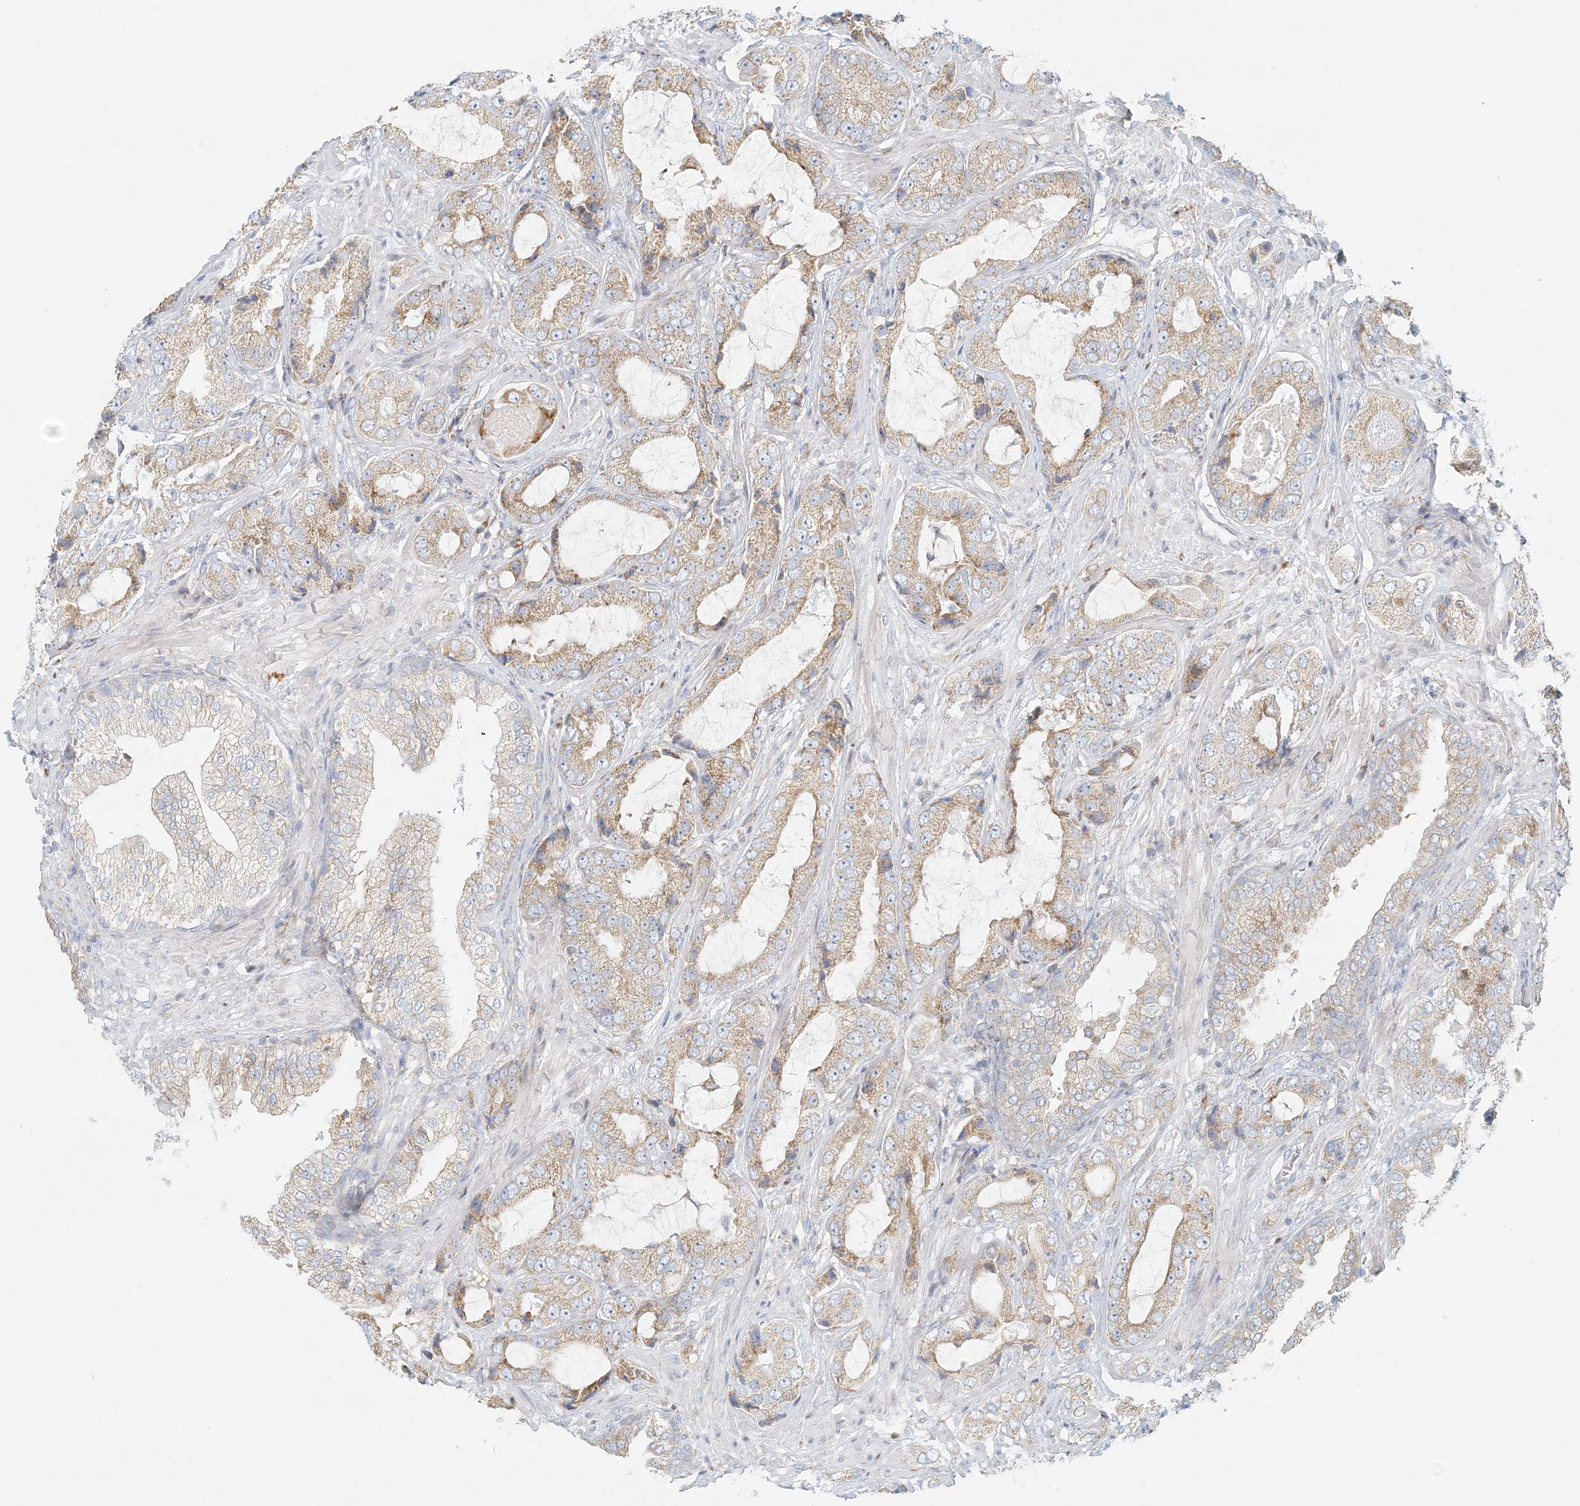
{"staining": {"intensity": "moderate", "quantity": "25%-75%", "location": "cytoplasmic/membranous"}, "tissue": "prostate cancer", "cell_type": "Tumor cells", "image_type": "cancer", "snomed": [{"axis": "morphology", "description": "Normal tissue, NOS"}, {"axis": "morphology", "description": "Adenocarcinoma, High grade"}, {"axis": "topography", "description": "Prostate"}, {"axis": "topography", "description": "Peripheral nerve tissue"}], "caption": "High-power microscopy captured an IHC micrograph of prostate cancer (high-grade adenocarcinoma), revealing moderate cytoplasmic/membranous expression in about 25%-75% of tumor cells.", "gene": "STK11IP", "patient": {"sex": "male", "age": 59}}